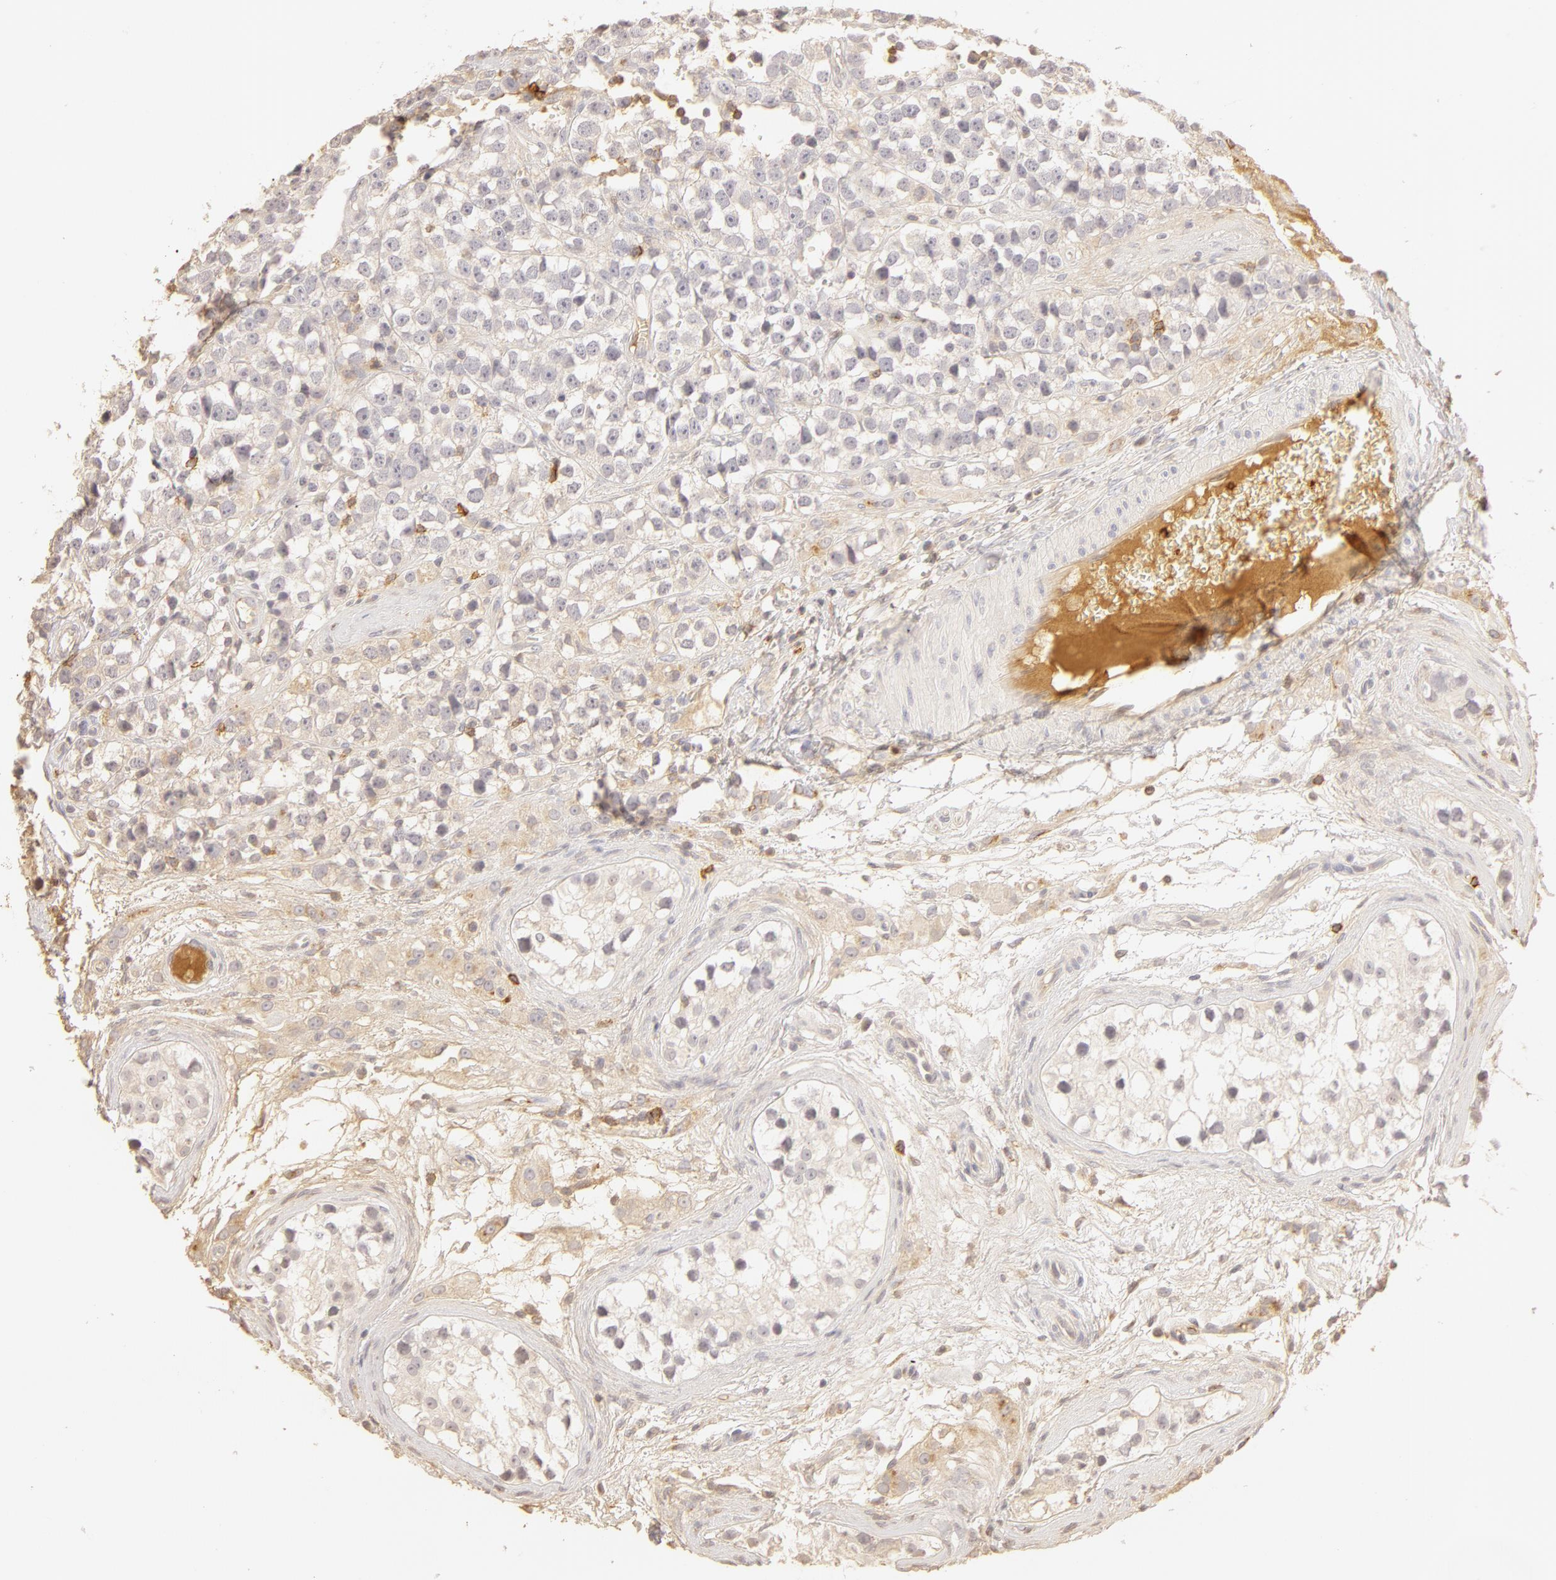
{"staining": {"intensity": "negative", "quantity": "none", "location": "none"}, "tissue": "testis cancer", "cell_type": "Tumor cells", "image_type": "cancer", "snomed": [{"axis": "morphology", "description": "Seminoma, NOS"}, {"axis": "topography", "description": "Testis"}], "caption": "Testis cancer (seminoma) stained for a protein using immunohistochemistry displays no staining tumor cells.", "gene": "C1R", "patient": {"sex": "male", "age": 25}}